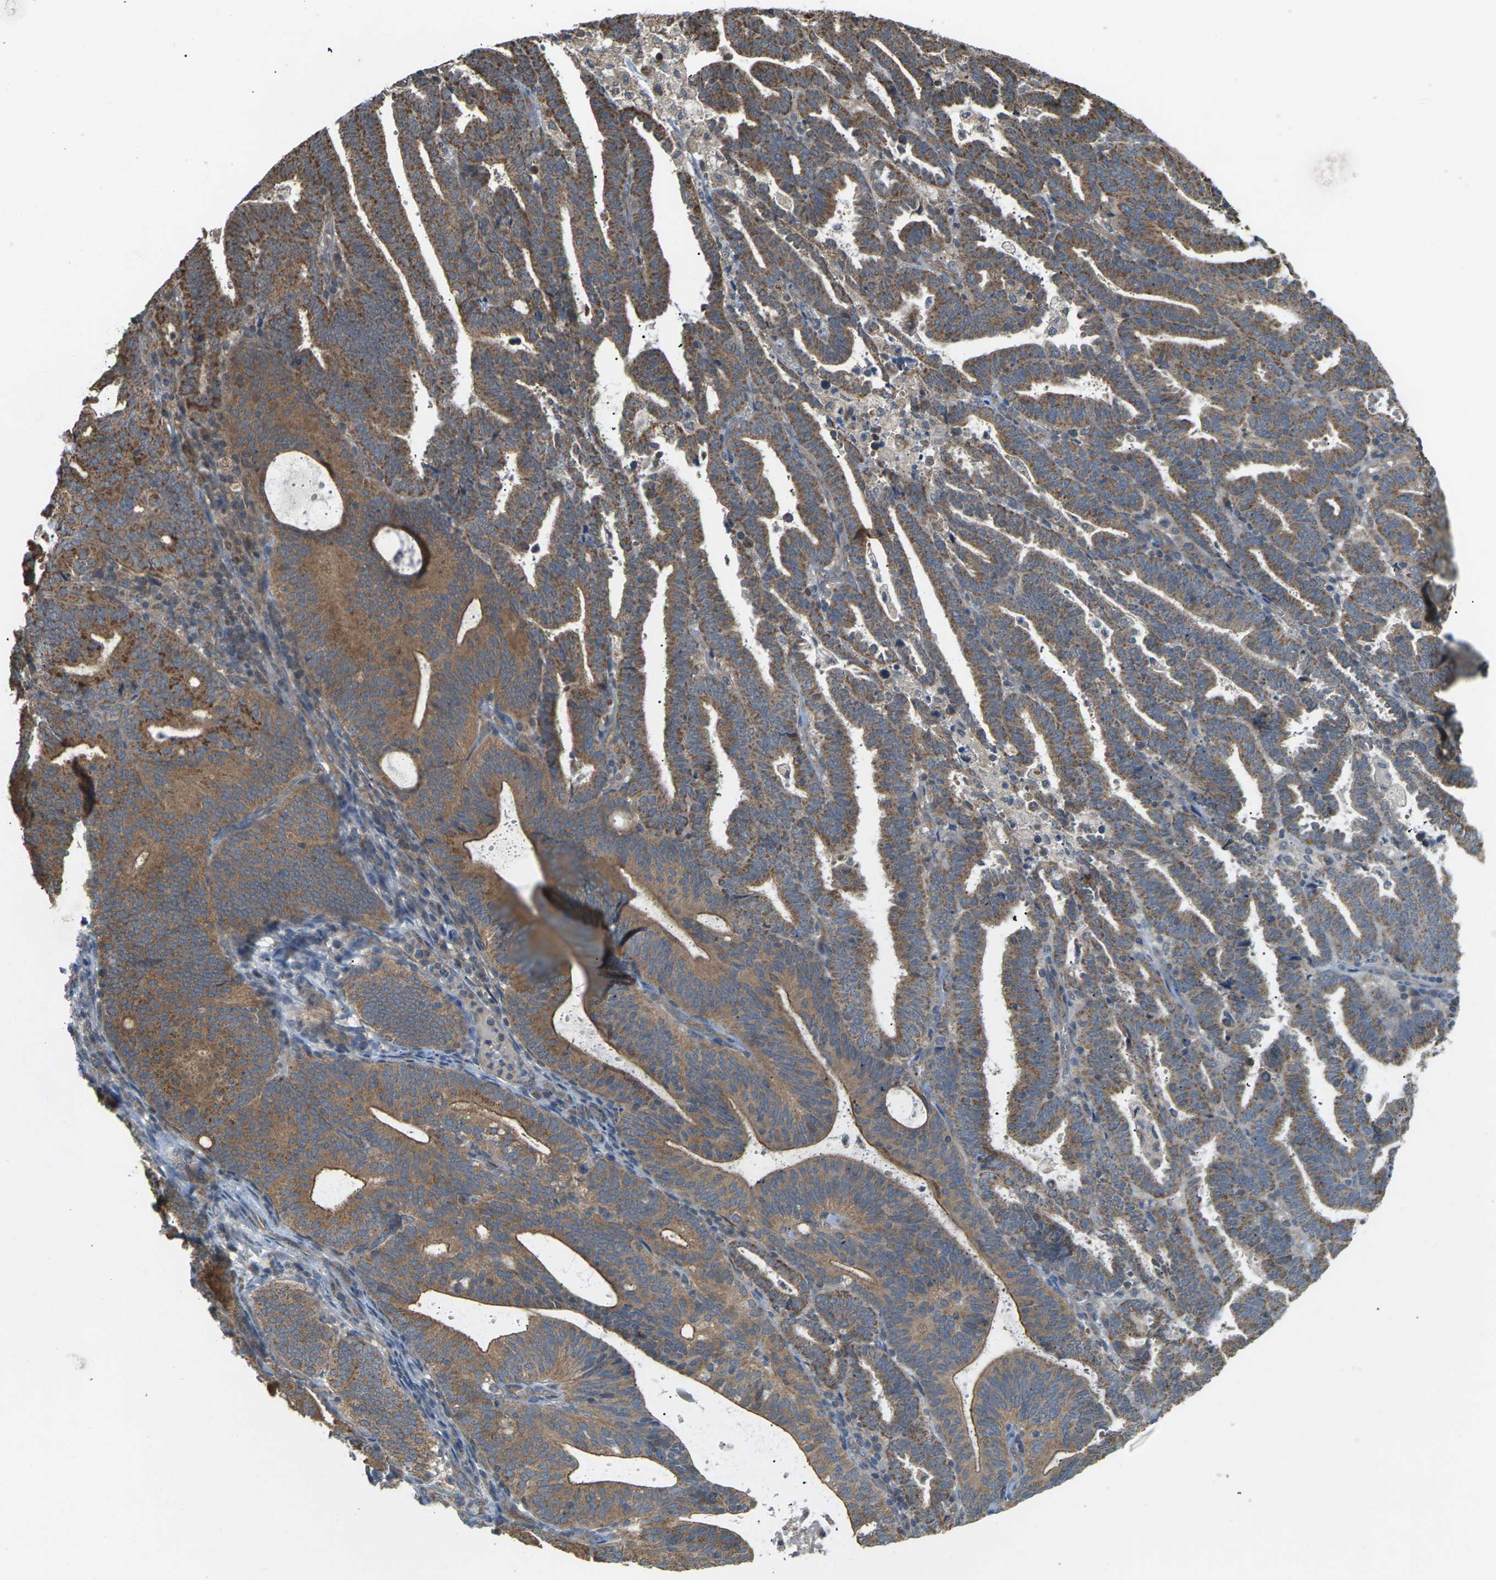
{"staining": {"intensity": "strong", "quantity": ">75%", "location": "cytoplasmic/membranous"}, "tissue": "endometrial cancer", "cell_type": "Tumor cells", "image_type": "cancer", "snomed": [{"axis": "morphology", "description": "Adenocarcinoma, NOS"}, {"axis": "topography", "description": "Uterus"}], "caption": "Immunohistochemical staining of adenocarcinoma (endometrial) demonstrates high levels of strong cytoplasmic/membranous staining in approximately >75% of tumor cells. (DAB IHC, brown staining for protein, blue staining for nuclei).", "gene": "KSR1", "patient": {"sex": "female", "age": 83}}